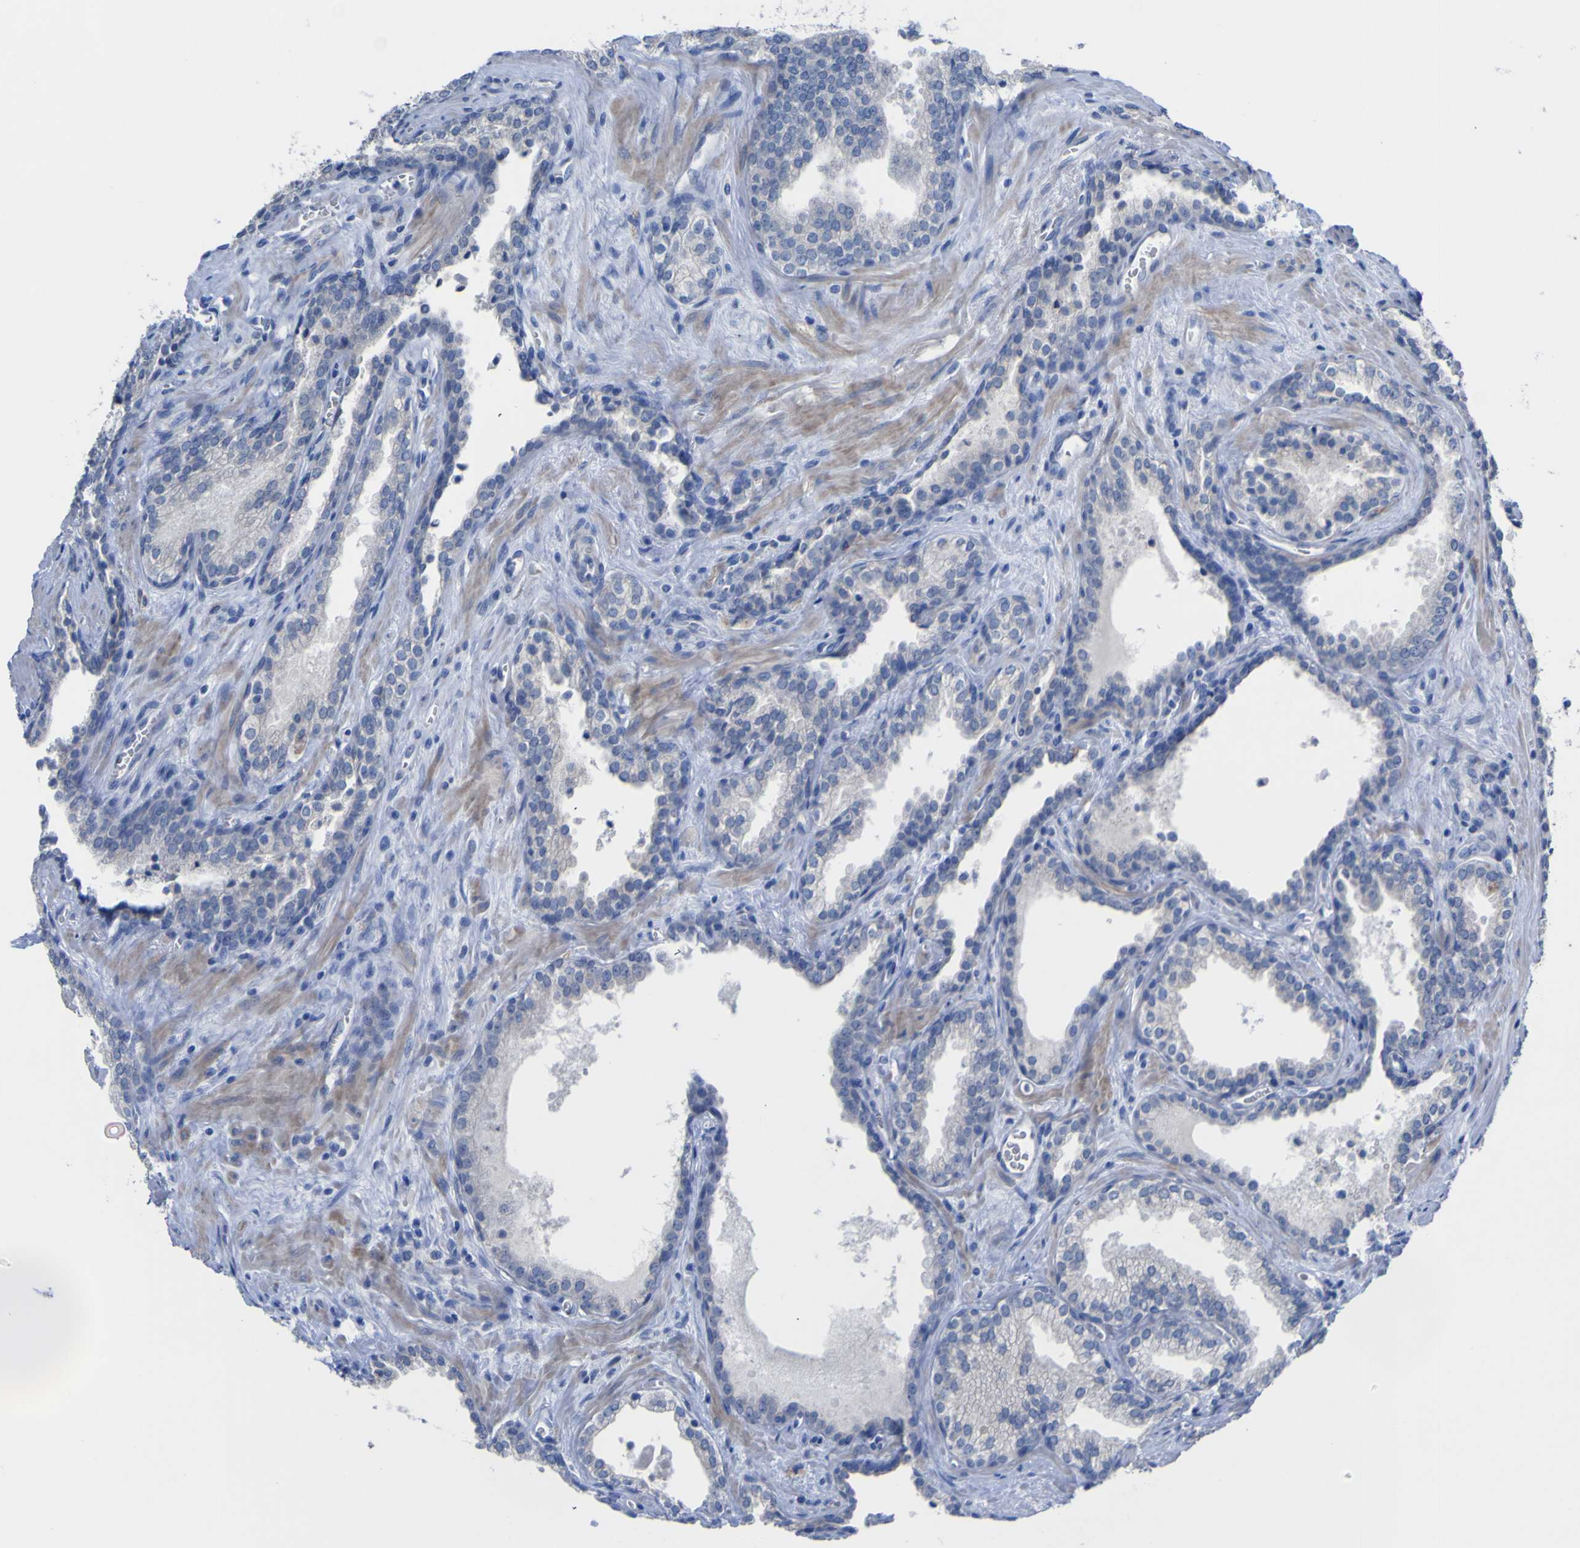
{"staining": {"intensity": "negative", "quantity": "none", "location": "none"}, "tissue": "prostate cancer", "cell_type": "Tumor cells", "image_type": "cancer", "snomed": [{"axis": "morphology", "description": "Adenocarcinoma, Low grade"}, {"axis": "topography", "description": "Prostate"}], "caption": "Tumor cells show no significant protein expression in prostate adenocarcinoma (low-grade).", "gene": "GCM1", "patient": {"sex": "male", "age": 60}}